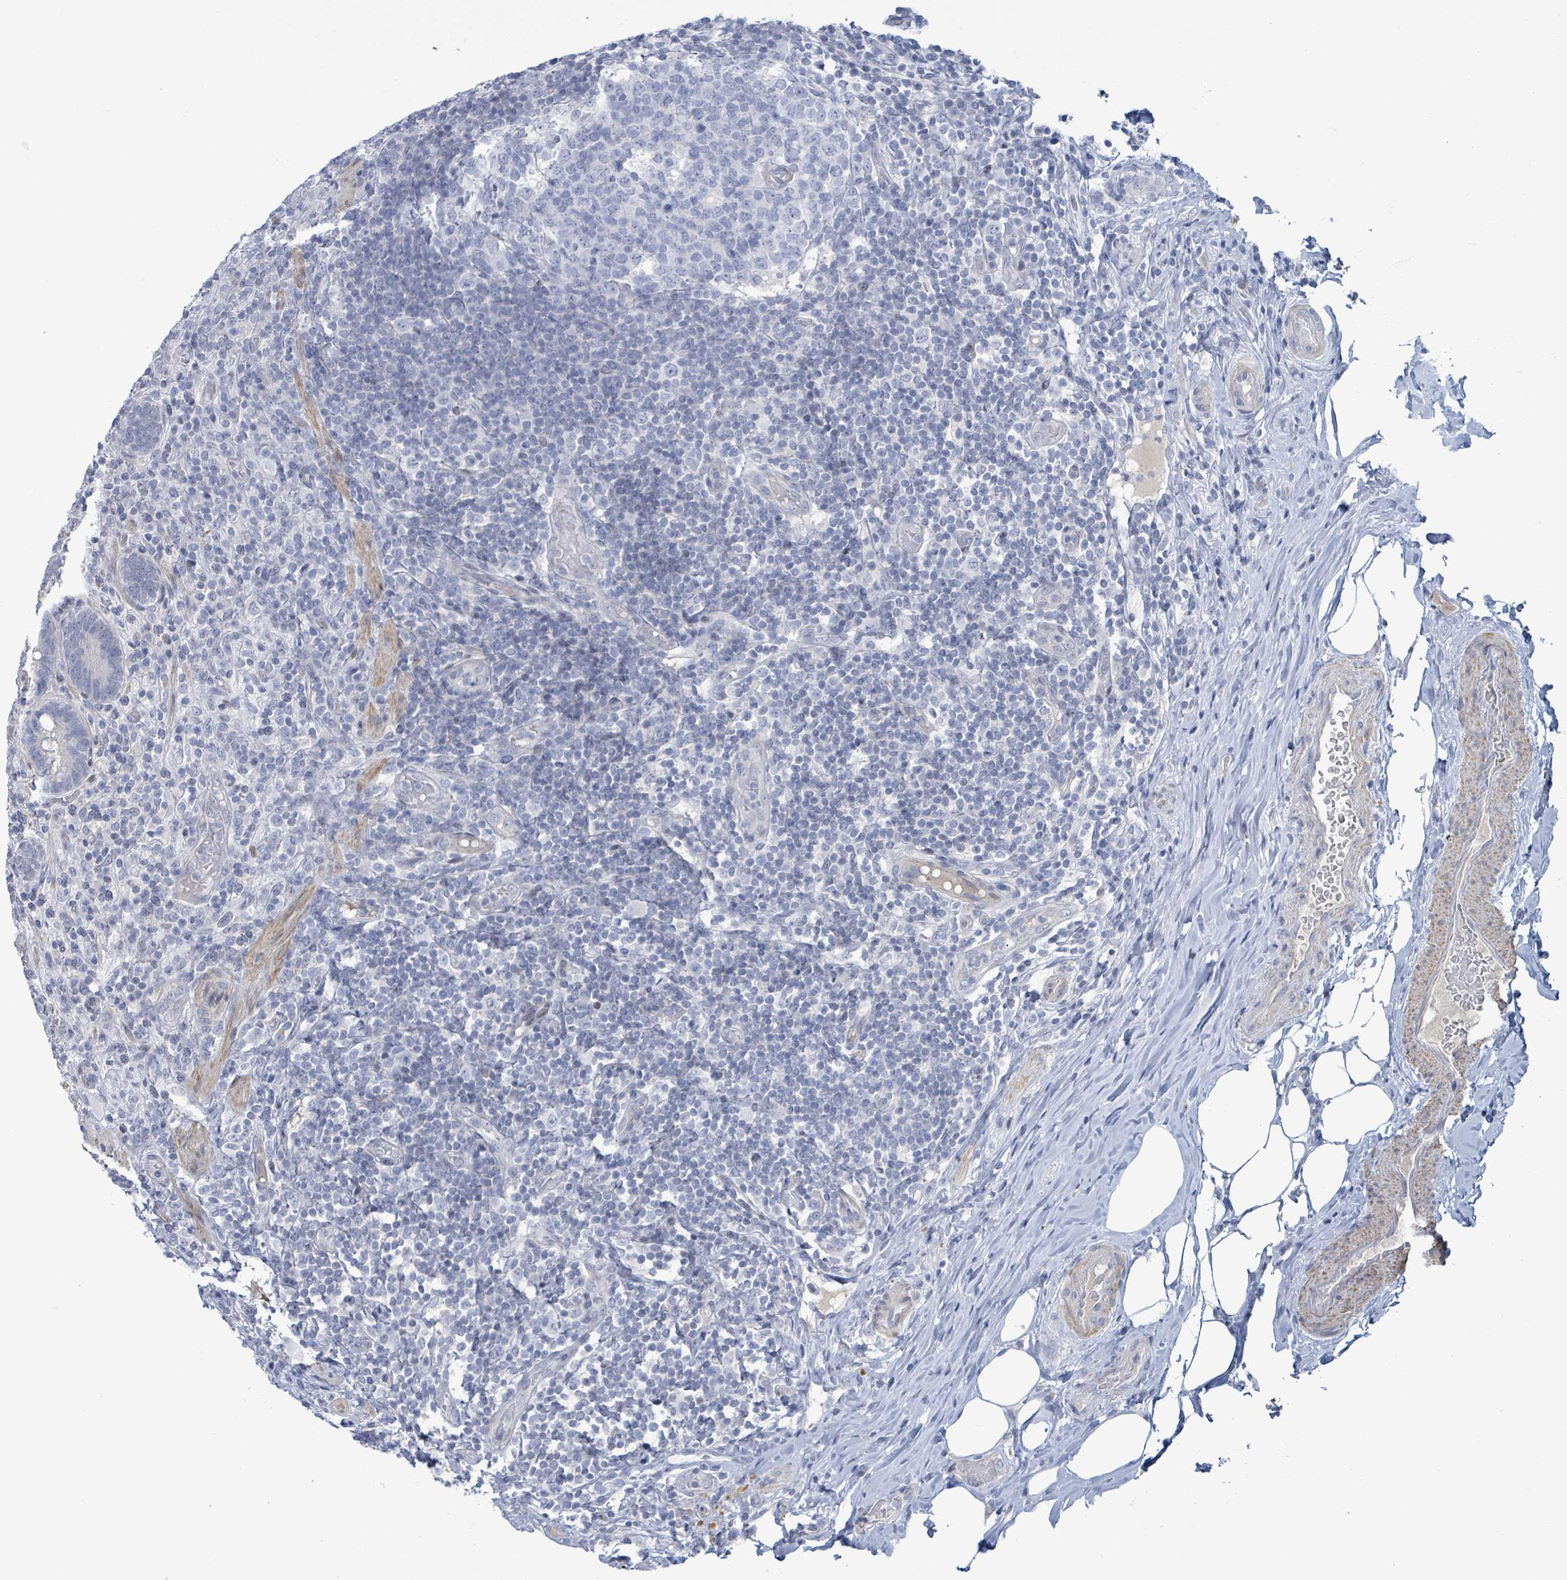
{"staining": {"intensity": "negative", "quantity": "none", "location": "none"}, "tissue": "appendix", "cell_type": "Glandular cells", "image_type": "normal", "snomed": [{"axis": "morphology", "description": "Normal tissue, NOS"}, {"axis": "topography", "description": "Appendix"}], "caption": "Immunohistochemistry (IHC) photomicrograph of unremarkable human appendix stained for a protein (brown), which reveals no staining in glandular cells.", "gene": "NTN3", "patient": {"sex": "female", "age": 43}}